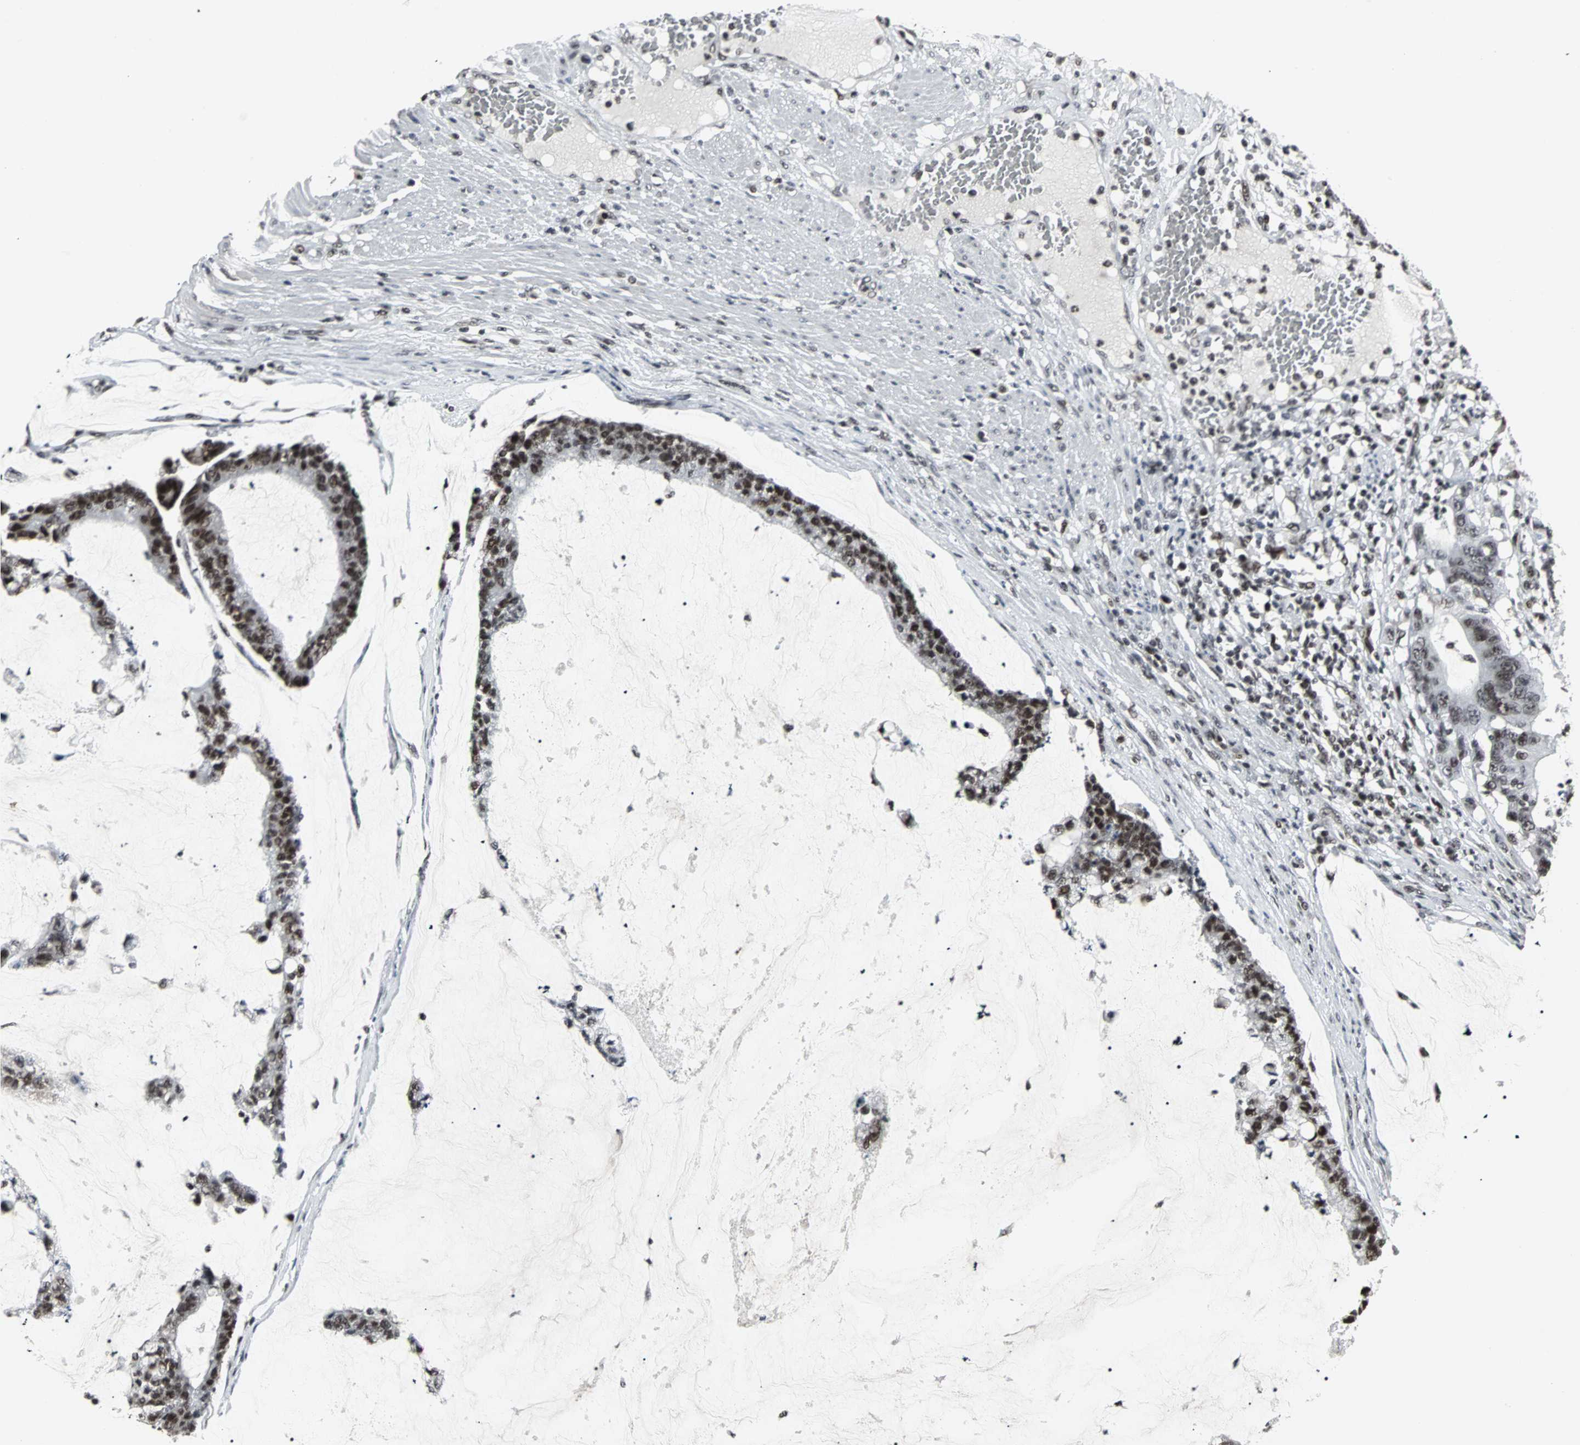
{"staining": {"intensity": "strong", "quantity": ">75%", "location": "nuclear"}, "tissue": "colorectal cancer", "cell_type": "Tumor cells", "image_type": "cancer", "snomed": [{"axis": "morphology", "description": "Adenocarcinoma, NOS"}, {"axis": "topography", "description": "Colon"}], "caption": "IHC of adenocarcinoma (colorectal) reveals high levels of strong nuclear expression in about >75% of tumor cells. The protein is shown in brown color, while the nuclei are stained blue.", "gene": "PNKP", "patient": {"sex": "female", "age": 84}}